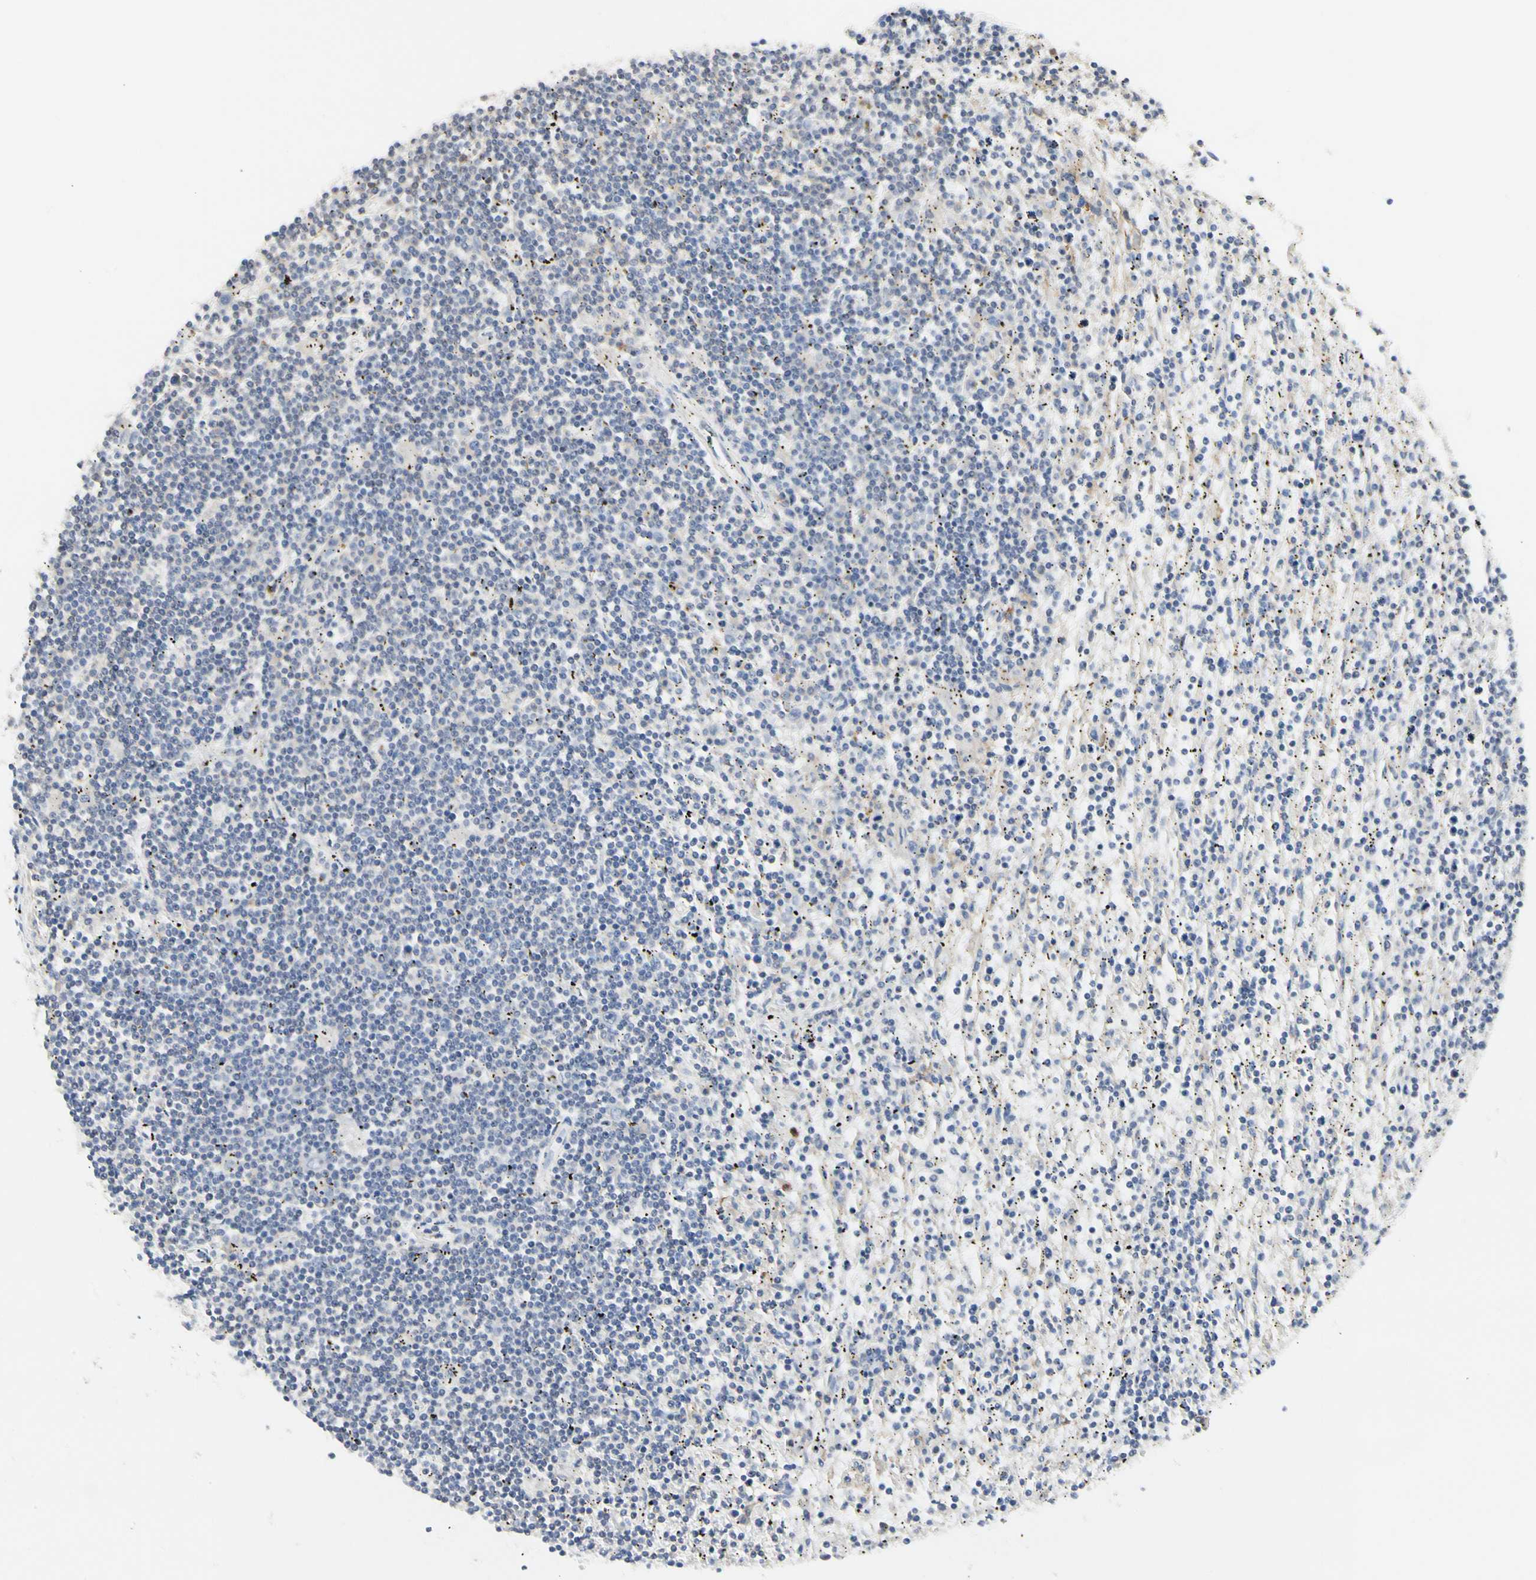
{"staining": {"intensity": "weak", "quantity": "<25%", "location": "cytoplasmic/membranous"}, "tissue": "lymphoma", "cell_type": "Tumor cells", "image_type": "cancer", "snomed": [{"axis": "morphology", "description": "Malignant lymphoma, non-Hodgkin's type, Low grade"}, {"axis": "topography", "description": "Spleen"}], "caption": "Lymphoma was stained to show a protein in brown. There is no significant positivity in tumor cells.", "gene": "SHANK2", "patient": {"sex": "male", "age": 76}}